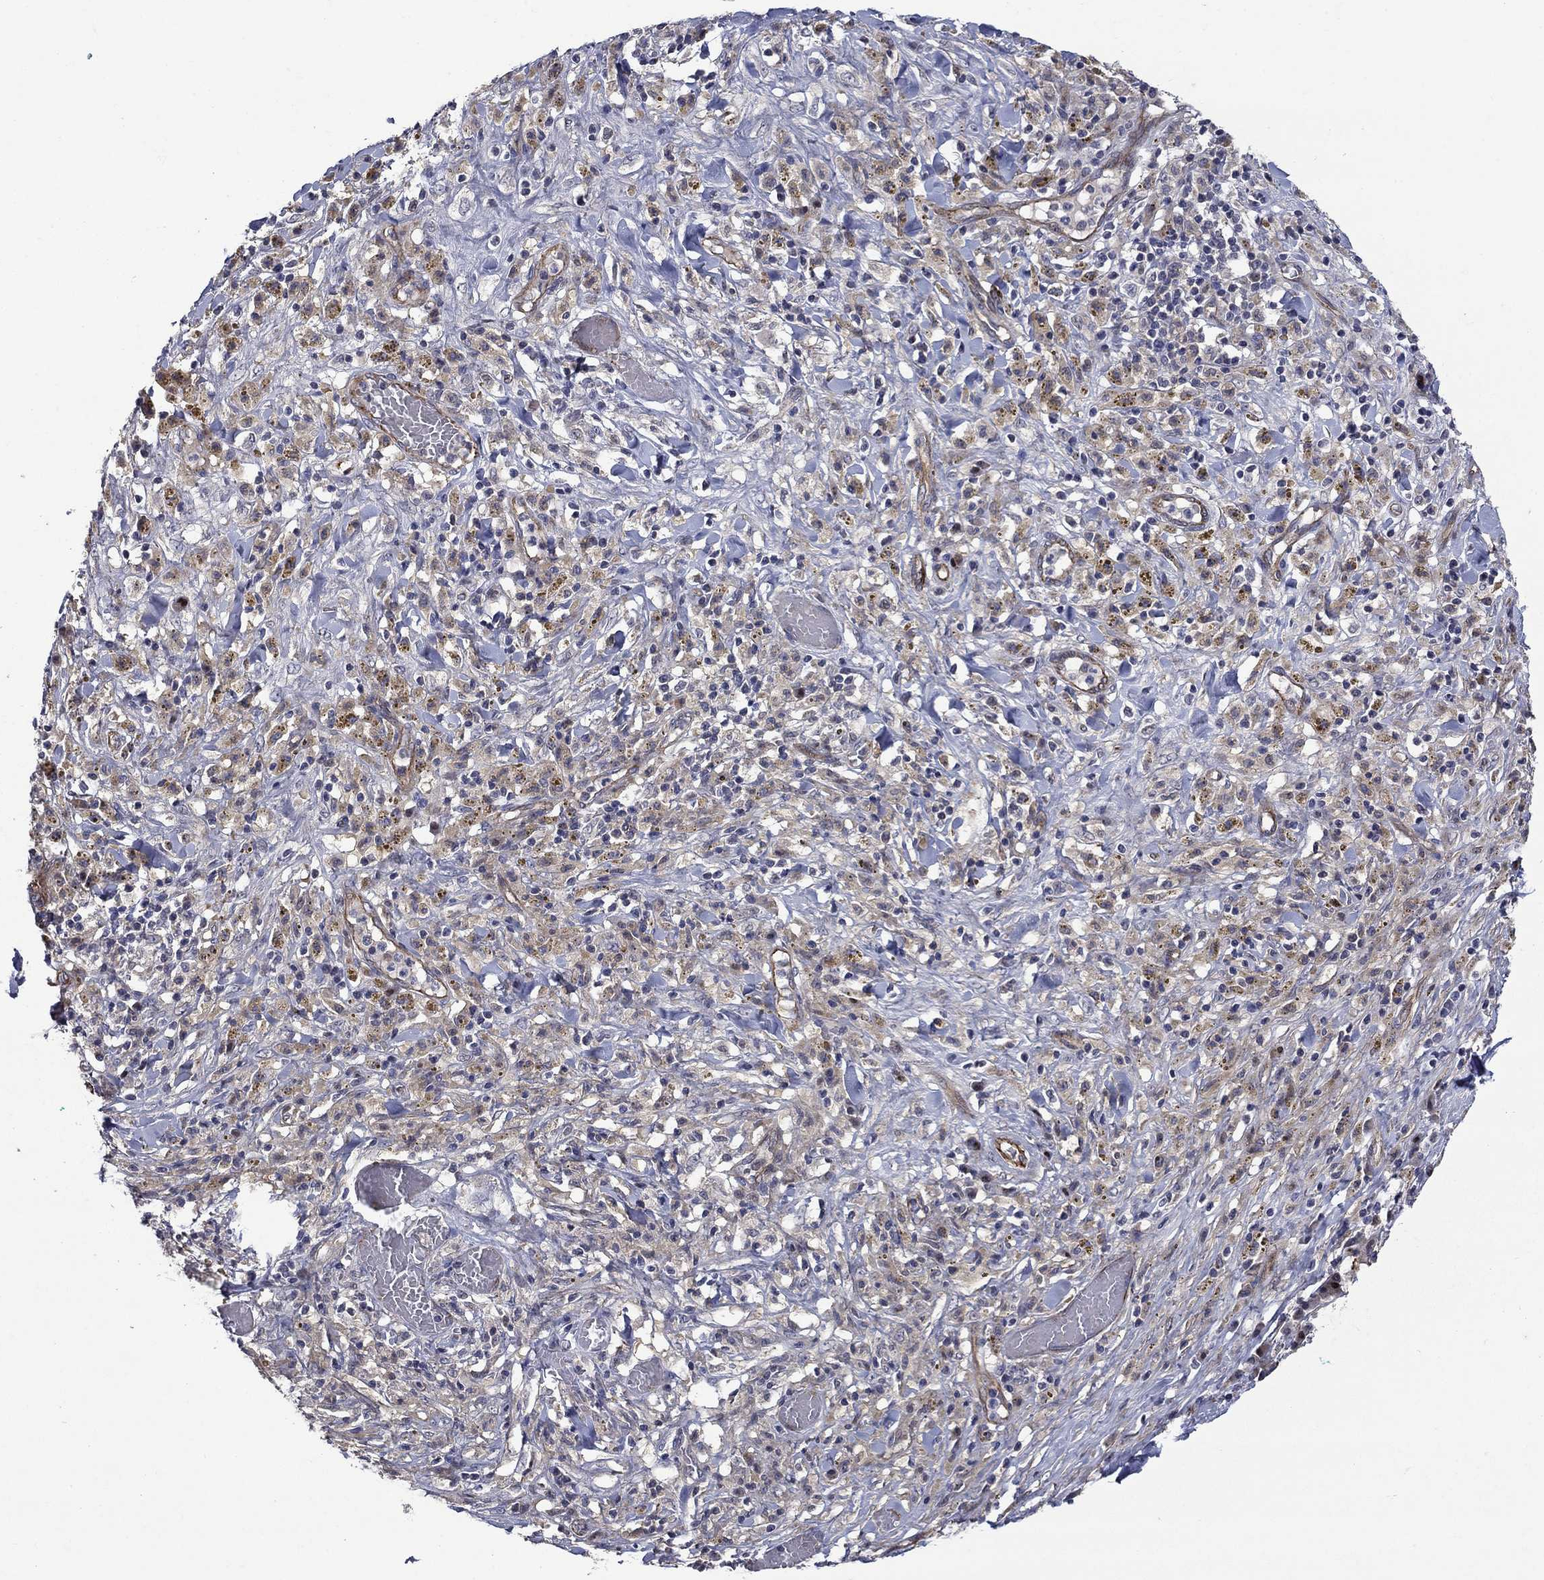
{"staining": {"intensity": "weak", "quantity": ">75%", "location": "cytoplasmic/membranous"}, "tissue": "melanoma", "cell_type": "Tumor cells", "image_type": "cancer", "snomed": [{"axis": "morphology", "description": "Malignant melanoma, NOS"}, {"axis": "topography", "description": "Skin"}], "caption": "An IHC image of neoplastic tissue is shown. Protein staining in brown shows weak cytoplasmic/membranous positivity in malignant melanoma within tumor cells.", "gene": "SLC7A1", "patient": {"sex": "female", "age": 91}}